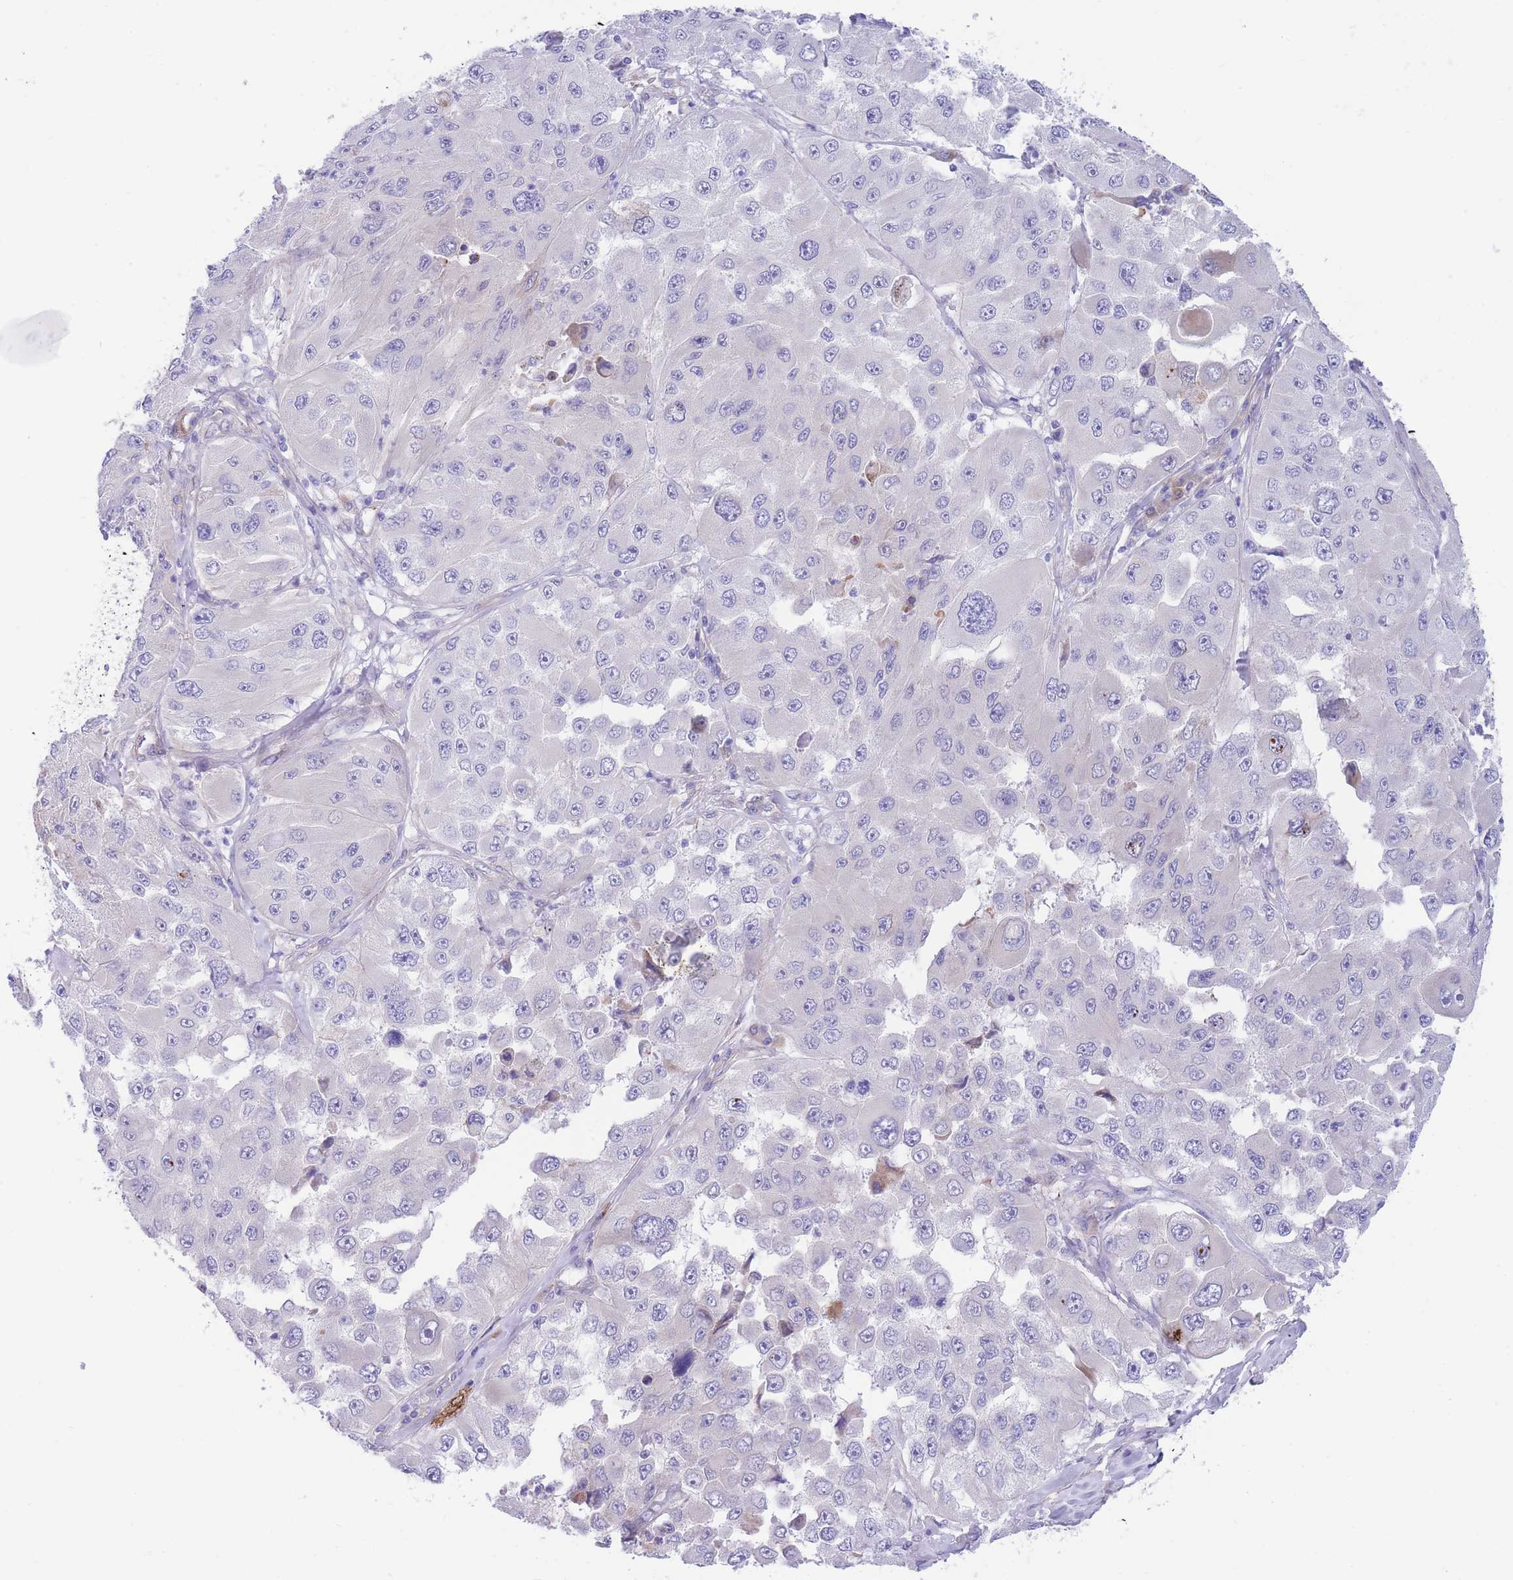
{"staining": {"intensity": "negative", "quantity": "none", "location": "none"}, "tissue": "melanoma", "cell_type": "Tumor cells", "image_type": "cancer", "snomed": [{"axis": "morphology", "description": "Malignant melanoma, Metastatic site"}, {"axis": "topography", "description": "Lymph node"}], "caption": "Human malignant melanoma (metastatic site) stained for a protein using IHC reveals no staining in tumor cells.", "gene": "DET1", "patient": {"sex": "male", "age": 62}}